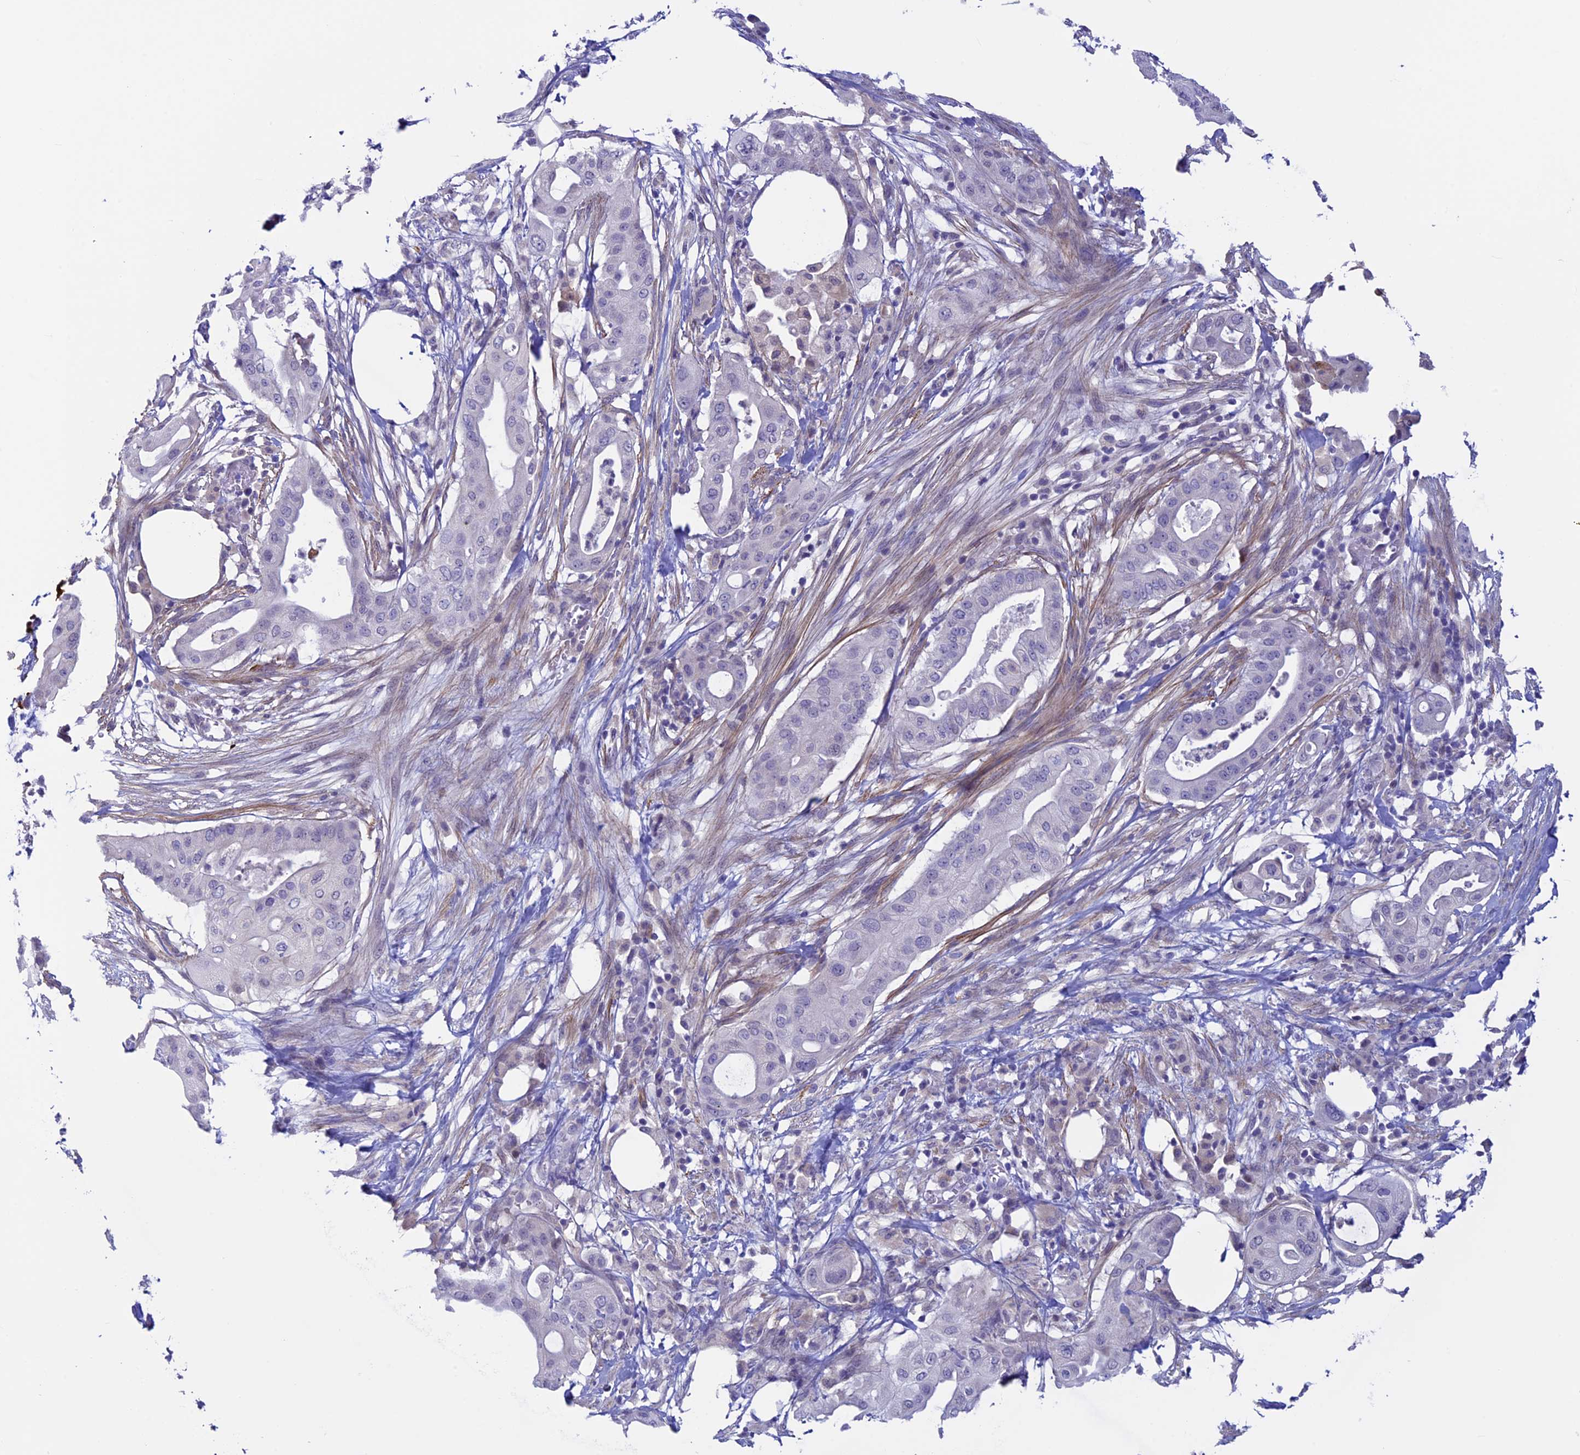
{"staining": {"intensity": "negative", "quantity": "none", "location": "none"}, "tissue": "pancreatic cancer", "cell_type": "Tumor cells", "image_type": "cancer", "snomed": [{"axis": "morphology", "description": "Adenocarcinoma, NOS"}, {"axis": "topography", "description": "Pancreas"}], "caption": "Human pancreatic cancer stained for a protein using IHC shows no positivity in tumor cells.", "gene": "IGSF6", "patient": {"sex": "male", "age": 68}}